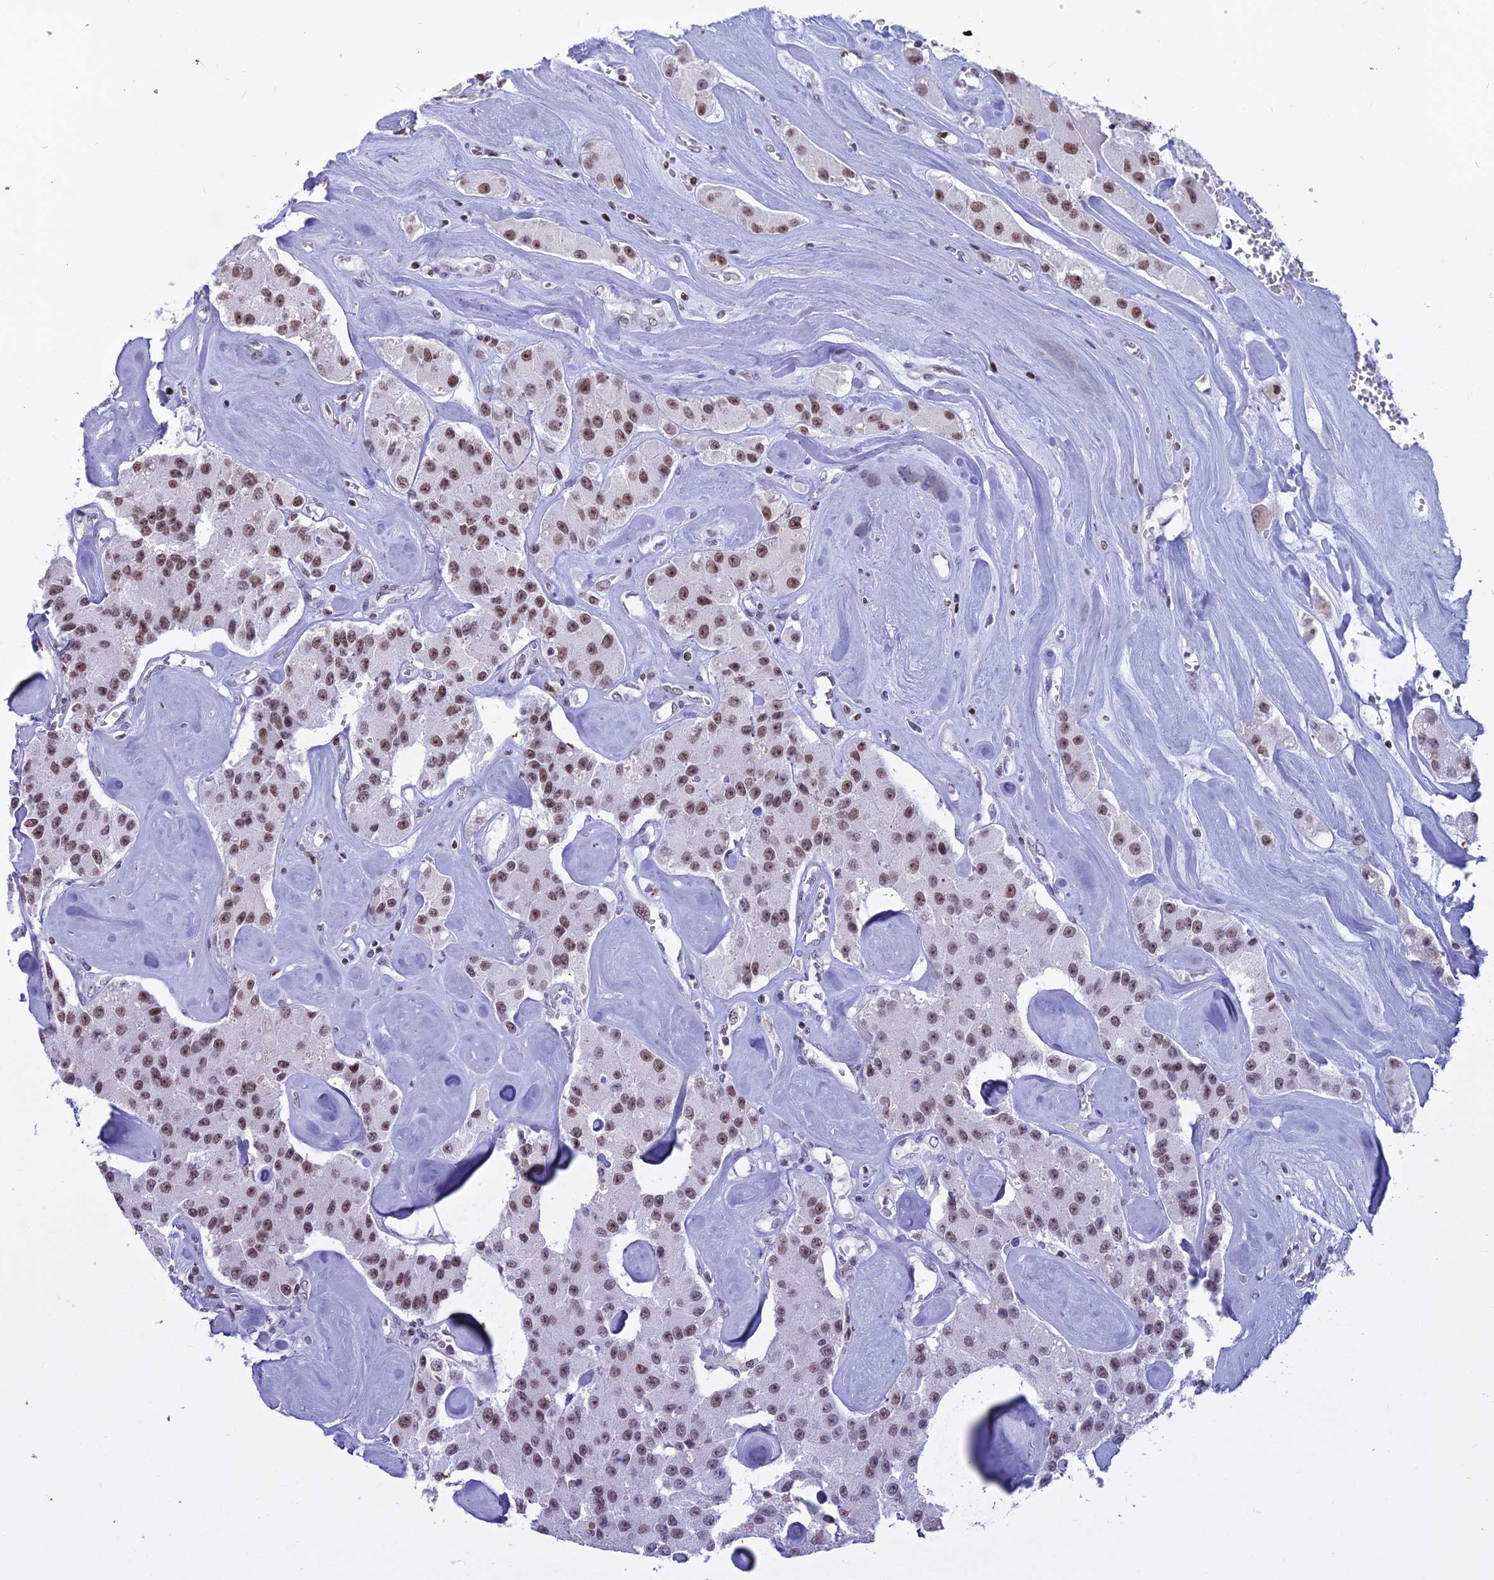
{"staining": {"intensity": "moderate", "quantity": ">75%", "location": "nuclear"}, "tissue": "carcinoid", "cell_type": "Tumor cells", "image_type": "cancer", "snomed": [{"axis": "morphology", "description": "Carcinoid, malignant, NOS"}, {"axis": "topography", "description": "Pancreas"}], "caption": "Immunohistochemical staining of human carcinoid (malignant) exhibits medium levels of moderate nuclear protein positivity in approximately >75% of tumor cells. The protein of interest is stained brown, and the nuclei are stained in blue (DAB (3,3'-diaminobenzidine) IHC with brightfield microscopy, high magnification).", "gene": "PARP1", "patient": {"sex": "male", "age": 41}}